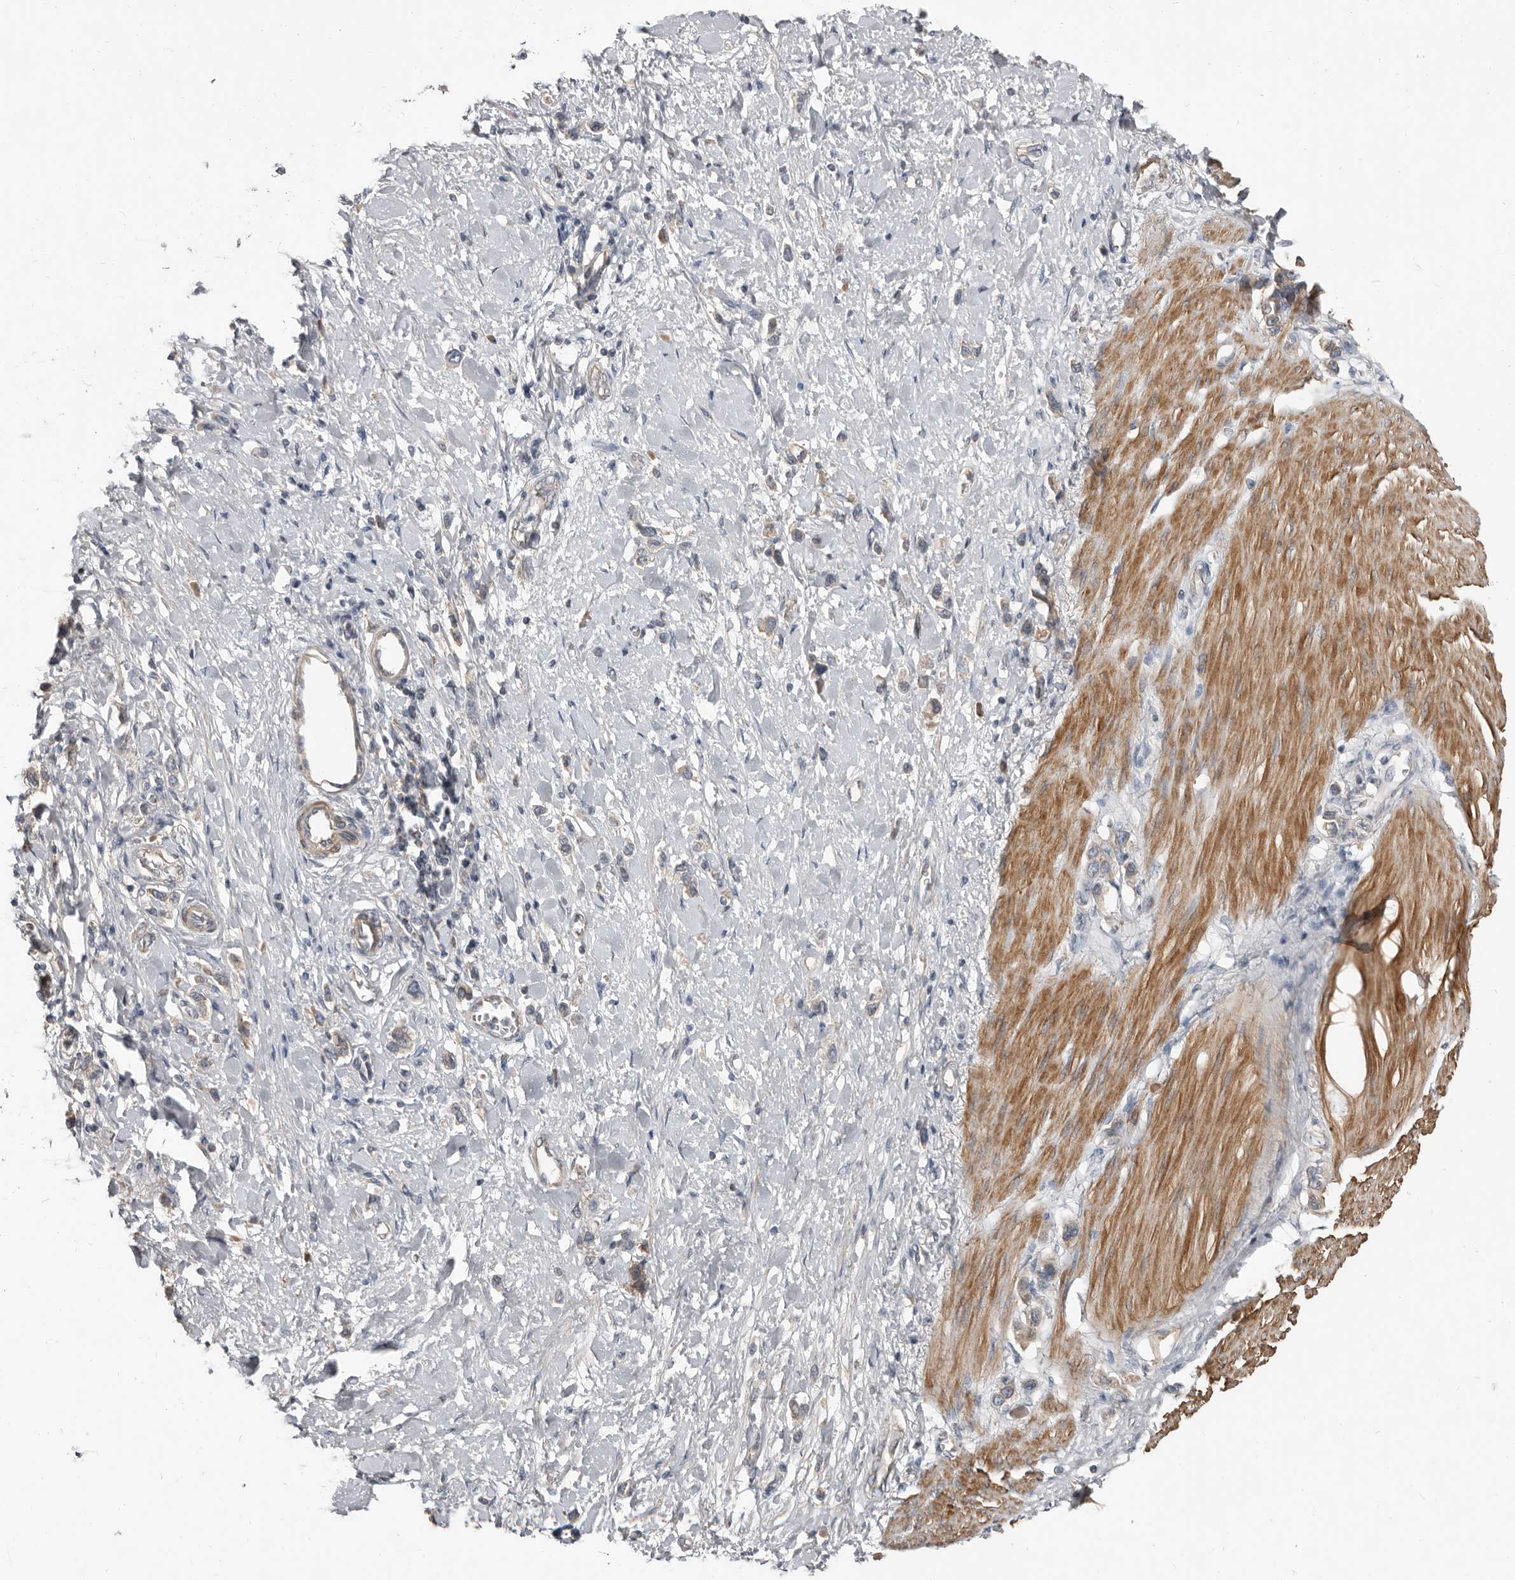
{"staining": {"intensity": "weak", "quantity": "25%-75%", "location": "cytoplasmic/membranous"}, "tissue": "stomach cancer", "cell_type": "Tumor cells", "image_type": "cancer", "snomed": [{"axis": "morphology", "description": "Adenocarcinoma, NOS"}, {"axis": "topography", "description": "Stomach"}], "caption": "DAB (3,3'-diaminobenzidine) immunohistochemical staining of adenocarcinoma (stomach) exhibits weak cytoplasmic/membranous protein positivity in about 25%-75% of tumor cells. (DAB (3,3'-diaminobenzidine) = brown stain, brightfield microscopy at high magnification).", "gene": "AKNAD1", "patient": {"sex": "female", "age": 65}}